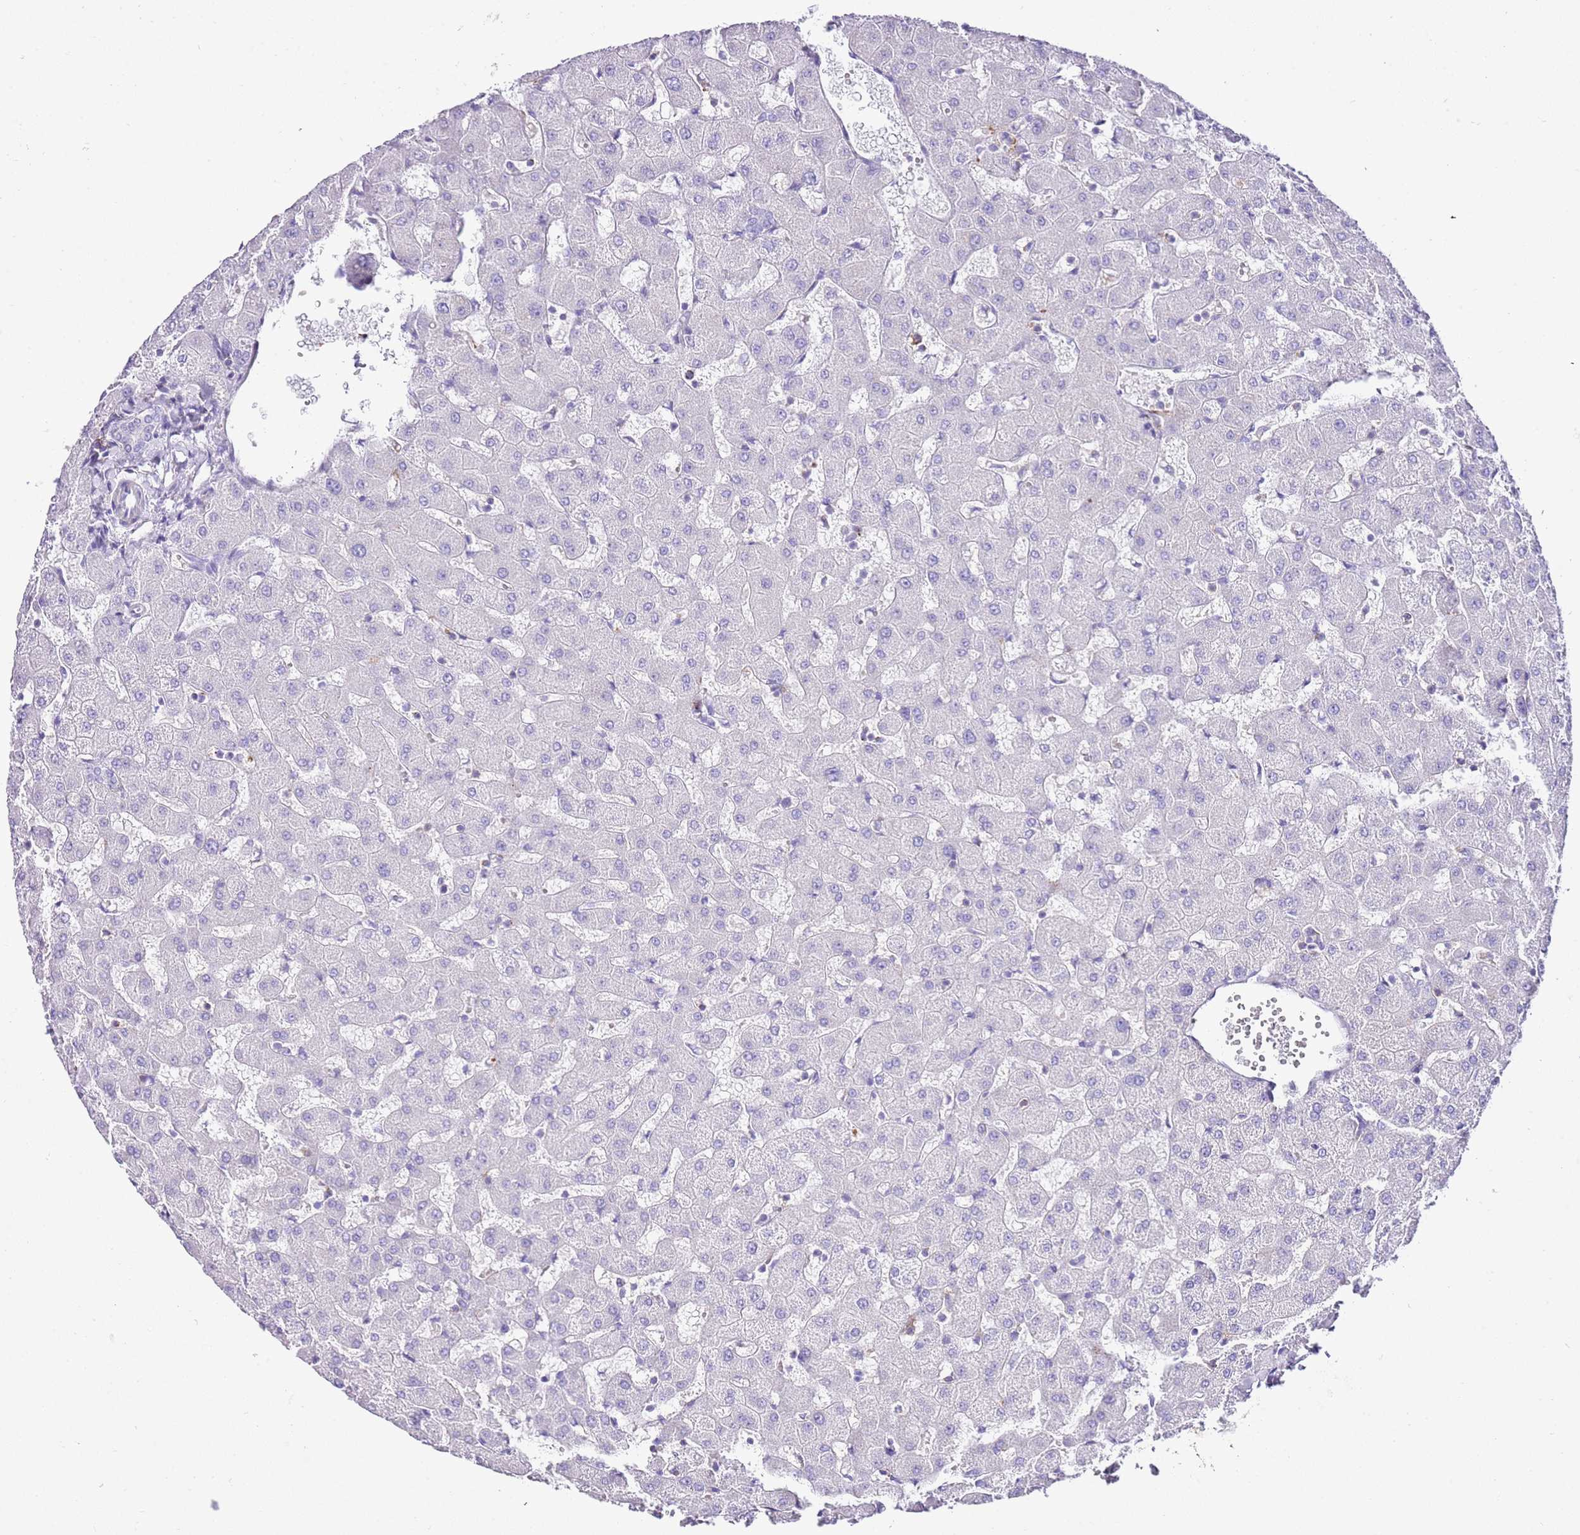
{"staining": {"intensity": "negative", "quantity": "none", "location": "none"}, "tissue": "liver", "cell_type": "Cholangiocytes", "image_type": "normal", "snomed": [{"axis": "morphology", "description": "Normal tissue, NOS"}, {"axis": "topography", "description": "Liver"}], "caption": "Human liver stained for a protein using IHC exhibits no positivity in cholangiocytes.", "gene": "ALDH3A1", "patient": {"sex": "female", "age": 63}}